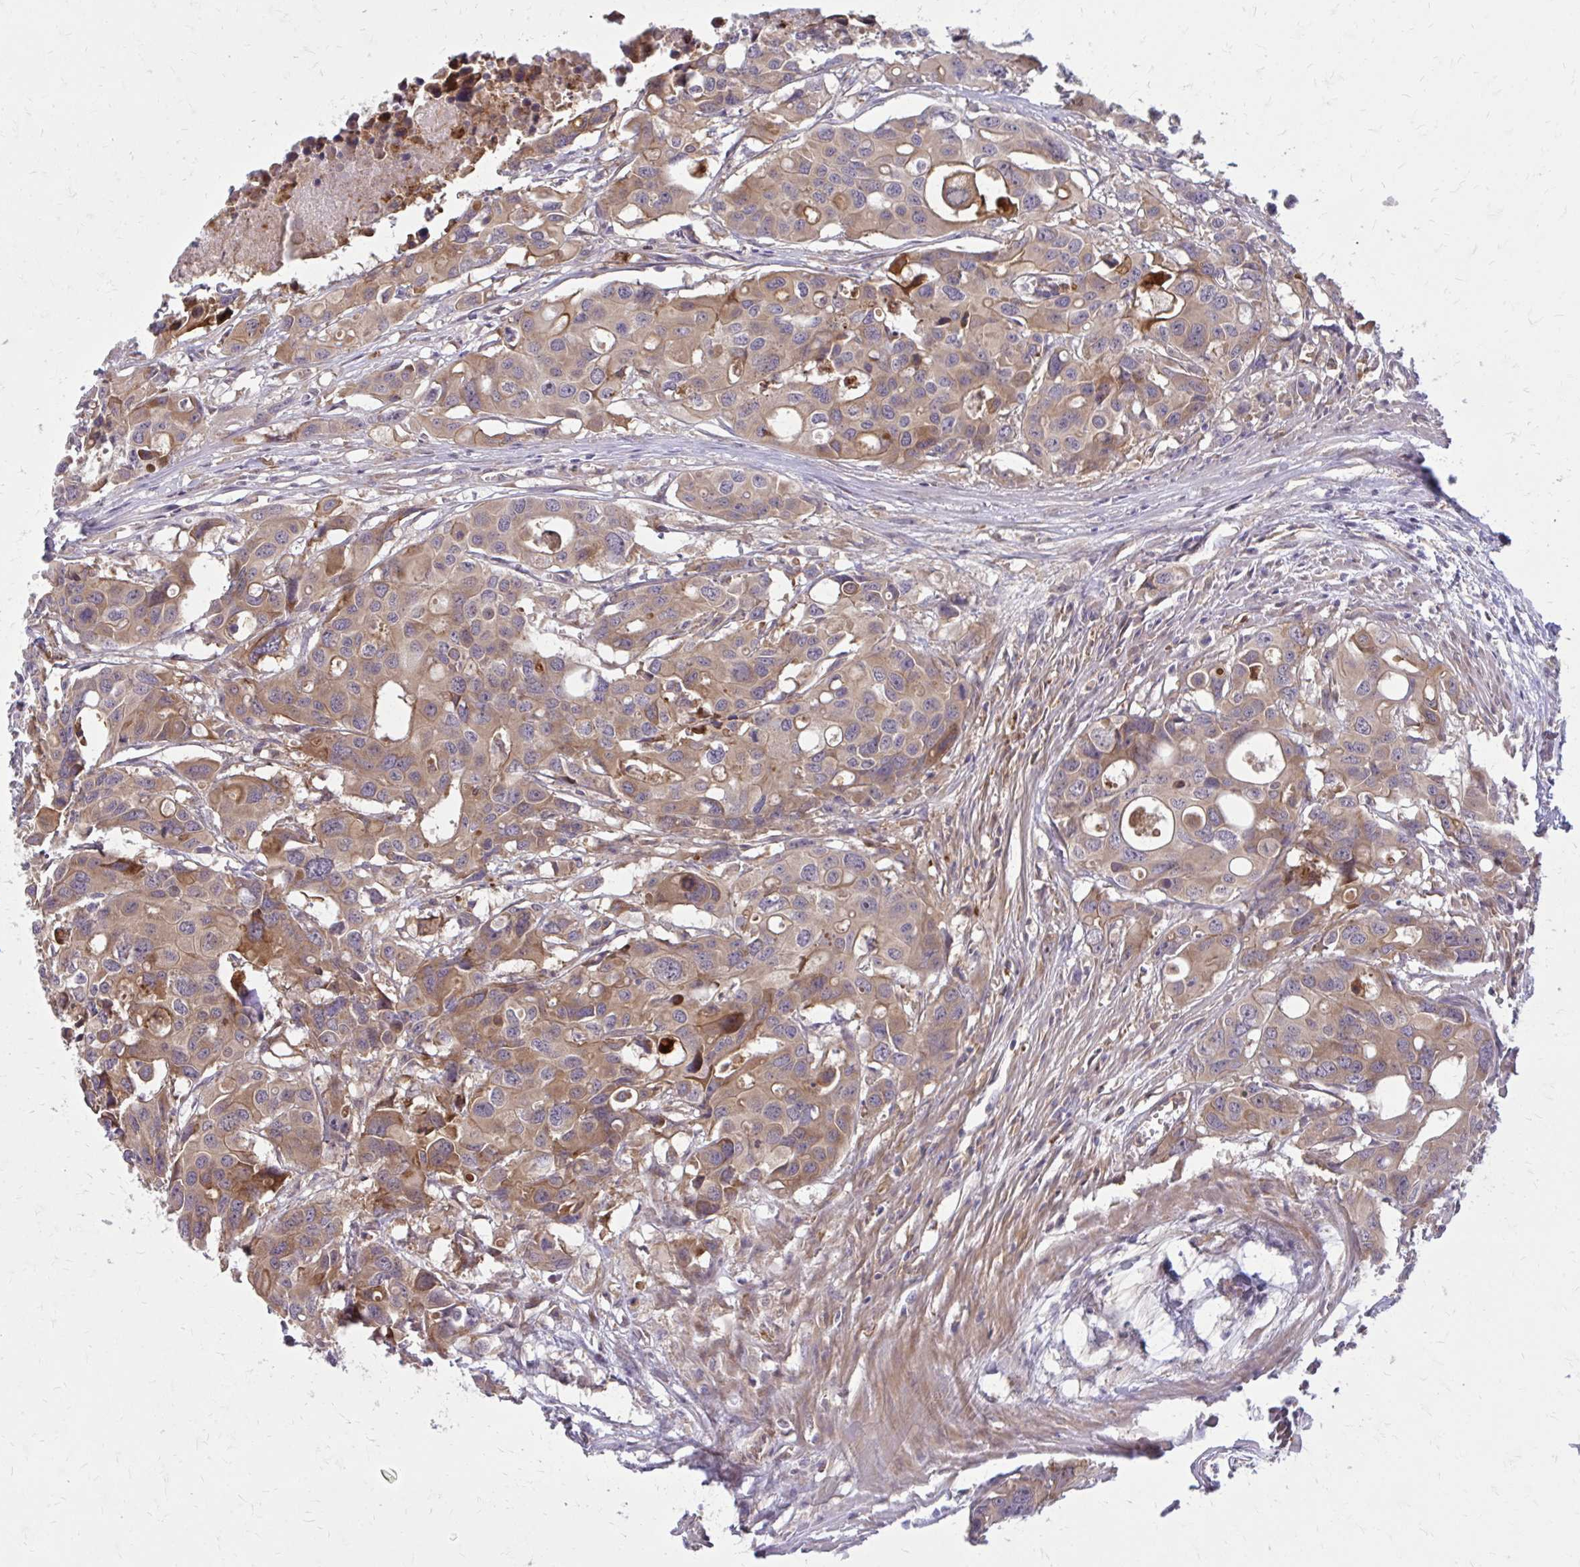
{"staining": {"intensity": "moderate", "quantity": ">75%", "location": "cytoplasmic/membranous"}, "tissue": "colorectal cancer", "cell_type": "Tumor cells", "image_type": "cancer", "snomed": [{"axis": "morphology", "description": "Adenocarcinoma, NOS"}, {"axis": "topography", "description": "Colon"}], "caption": "A brown stain shows moderate cytoplasmic/membranous staining of a protein in human colorectal cancer tumor cells.", "gene": "OXNAD1", "patient": {"sex": "male", "age": 77}}